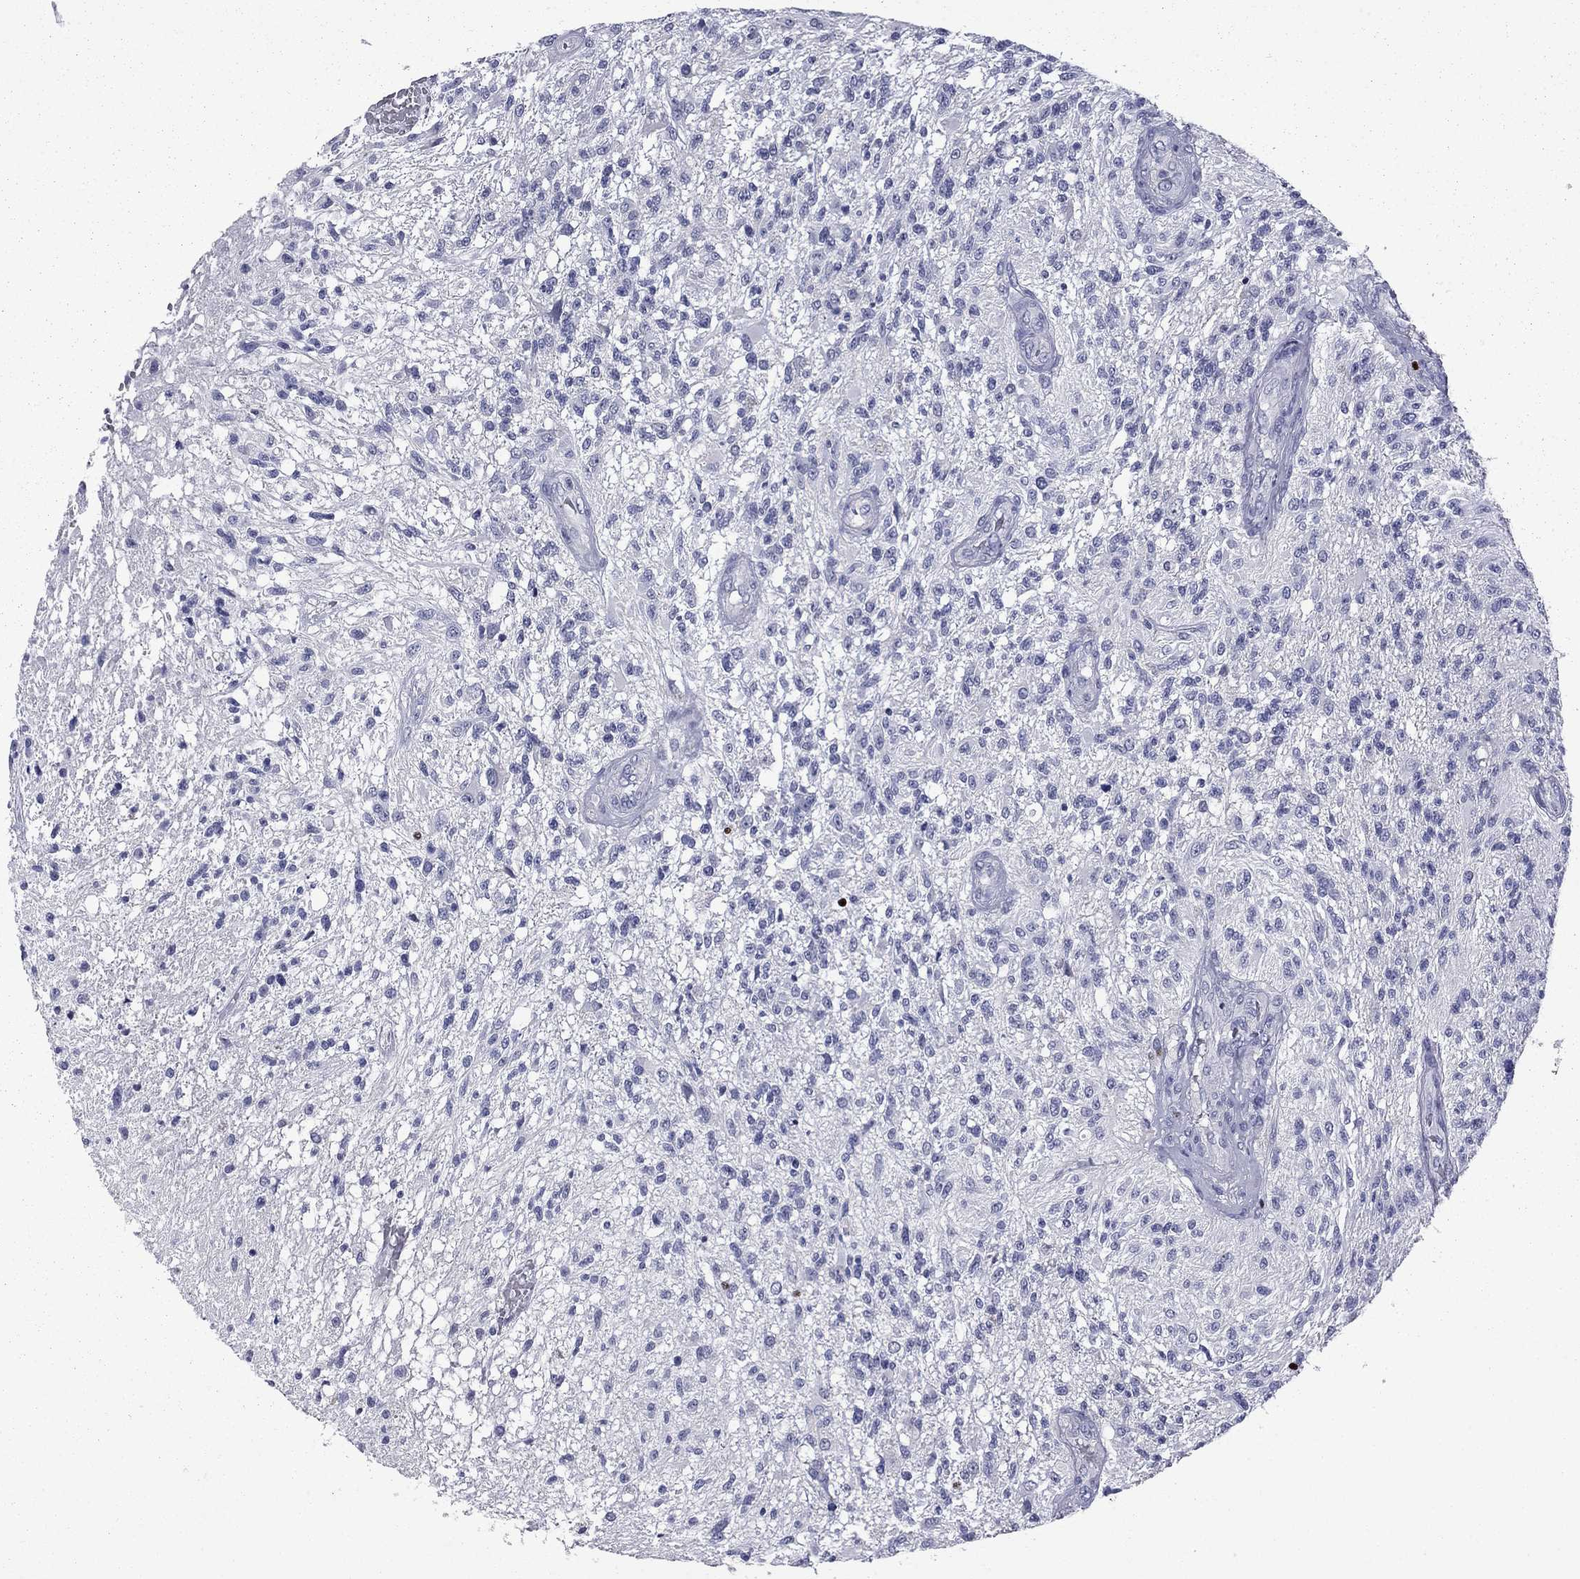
{"staining": {"intensity": "negative", "quantity": "none", "location": "none"}, "tissue": "glioma", "cell_type": "Tumor cells", "image_type": "cancer", "snomed": [{"axis": "morphology", "description": "Glioma, malignant, High grade"}, {"axis": "topography", "description": "Brain"}], "caption": "Malignant glioma (high-grade) was stained to show a protein in brown. There is no significant staining in tumor cells. (Brightfield microscopy of DAB (3,3'-diaminobenzidine) immunohistochemistry at high magnification).", "gene": "IKZF3", "patient": {"sex": "male", "age": 56}}